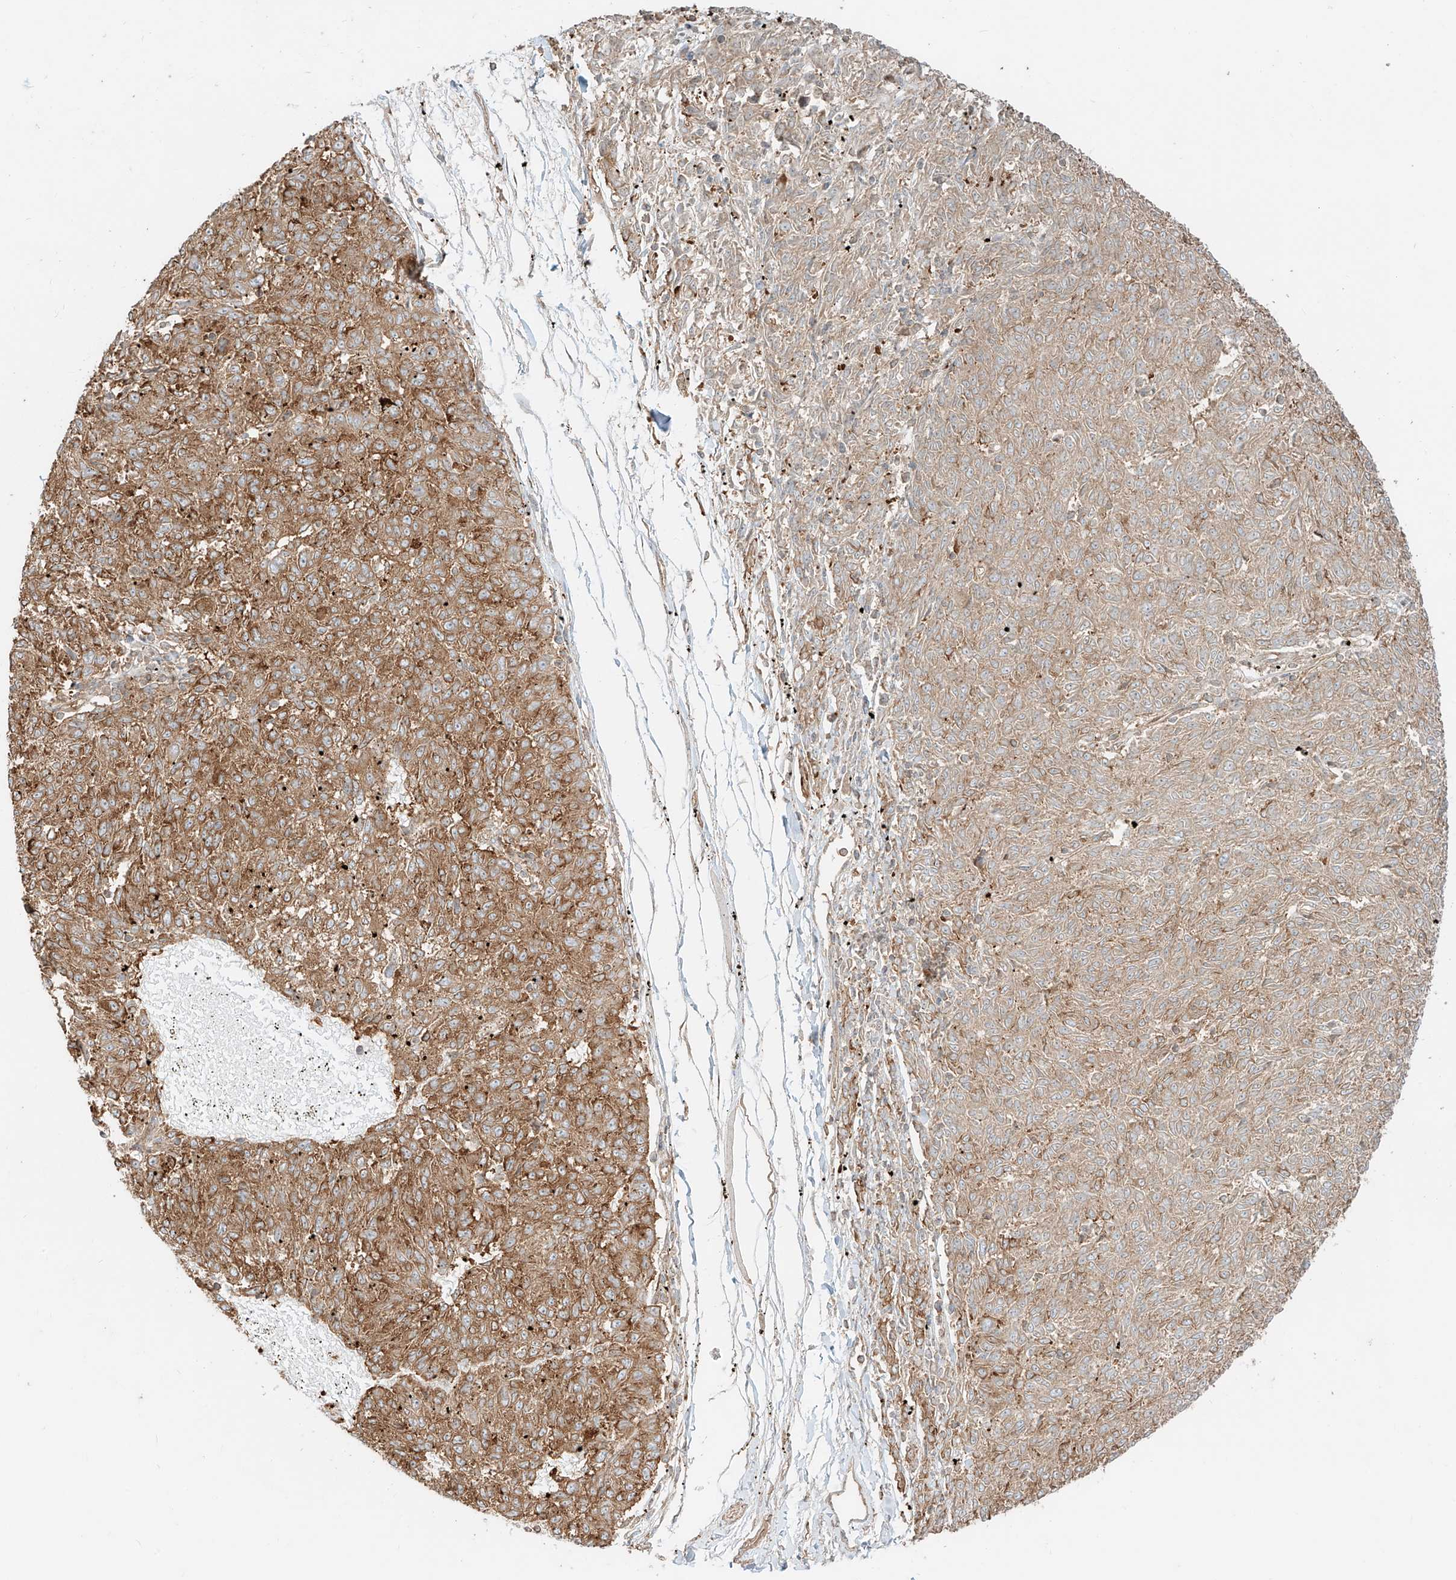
{"staining": {"intensity": "moderate", "quantity": "25%-75%", "location": "cytoplasmic/membranous"}, "tissue": "melanoma", "cell_type": "Tumor cells", "image_type": "cancer", "snomed": [{"axis": "morphology", "description": "Malignant melanoma, NOS"}, {"axis": "topography", "description": "Skin"}], "caption": "High-power microscopy captured an IHC image of melanoma, revealing moderate cytoplasmic/membranous expression in approximately 25%-75% of tumor cells.", "gene": "CCDC115", "patient": {"sex": "female", "age": 72}}